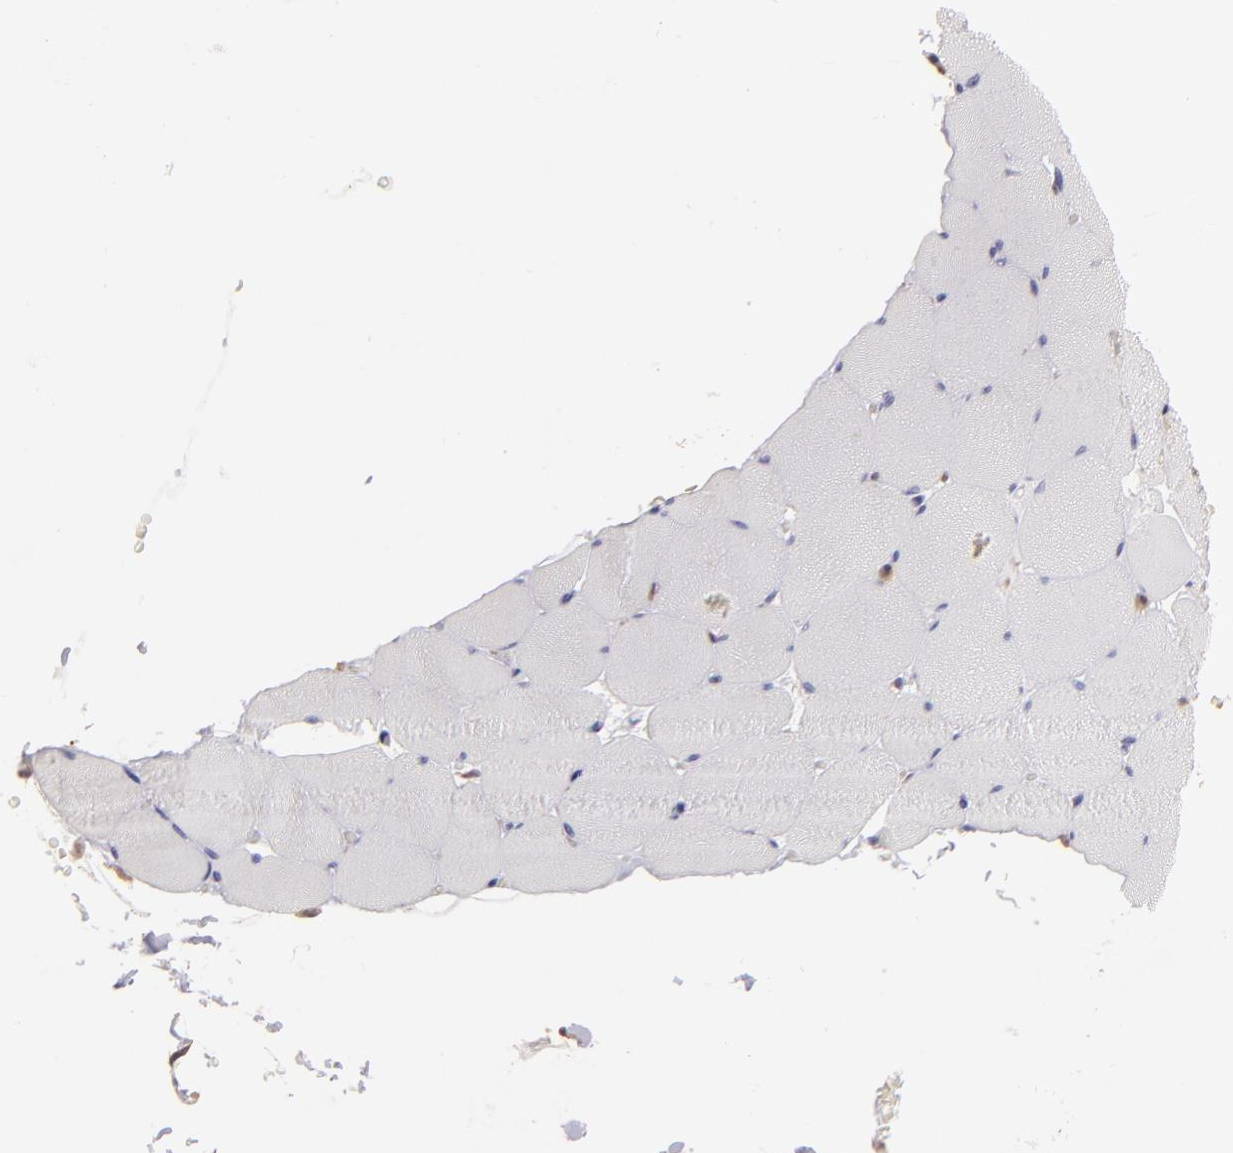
{"staining": {"intensity": "negative", "quantity": "none", "location": "none"}, "tissue": "skeletal muscle", "cell_type": "Myocytes", "image_type": "normal", "snomed": [{"axis": "morphology", "description": "Normal tissue, NOS"}, {"axis": "topography", "description": "Skeletal muscle"}], "caption": "IHC of normal human skeletal muscle reveals no positivity in myocytes.", "gene": "S100A2", "patient": {"sex": "male", "age": 62}}